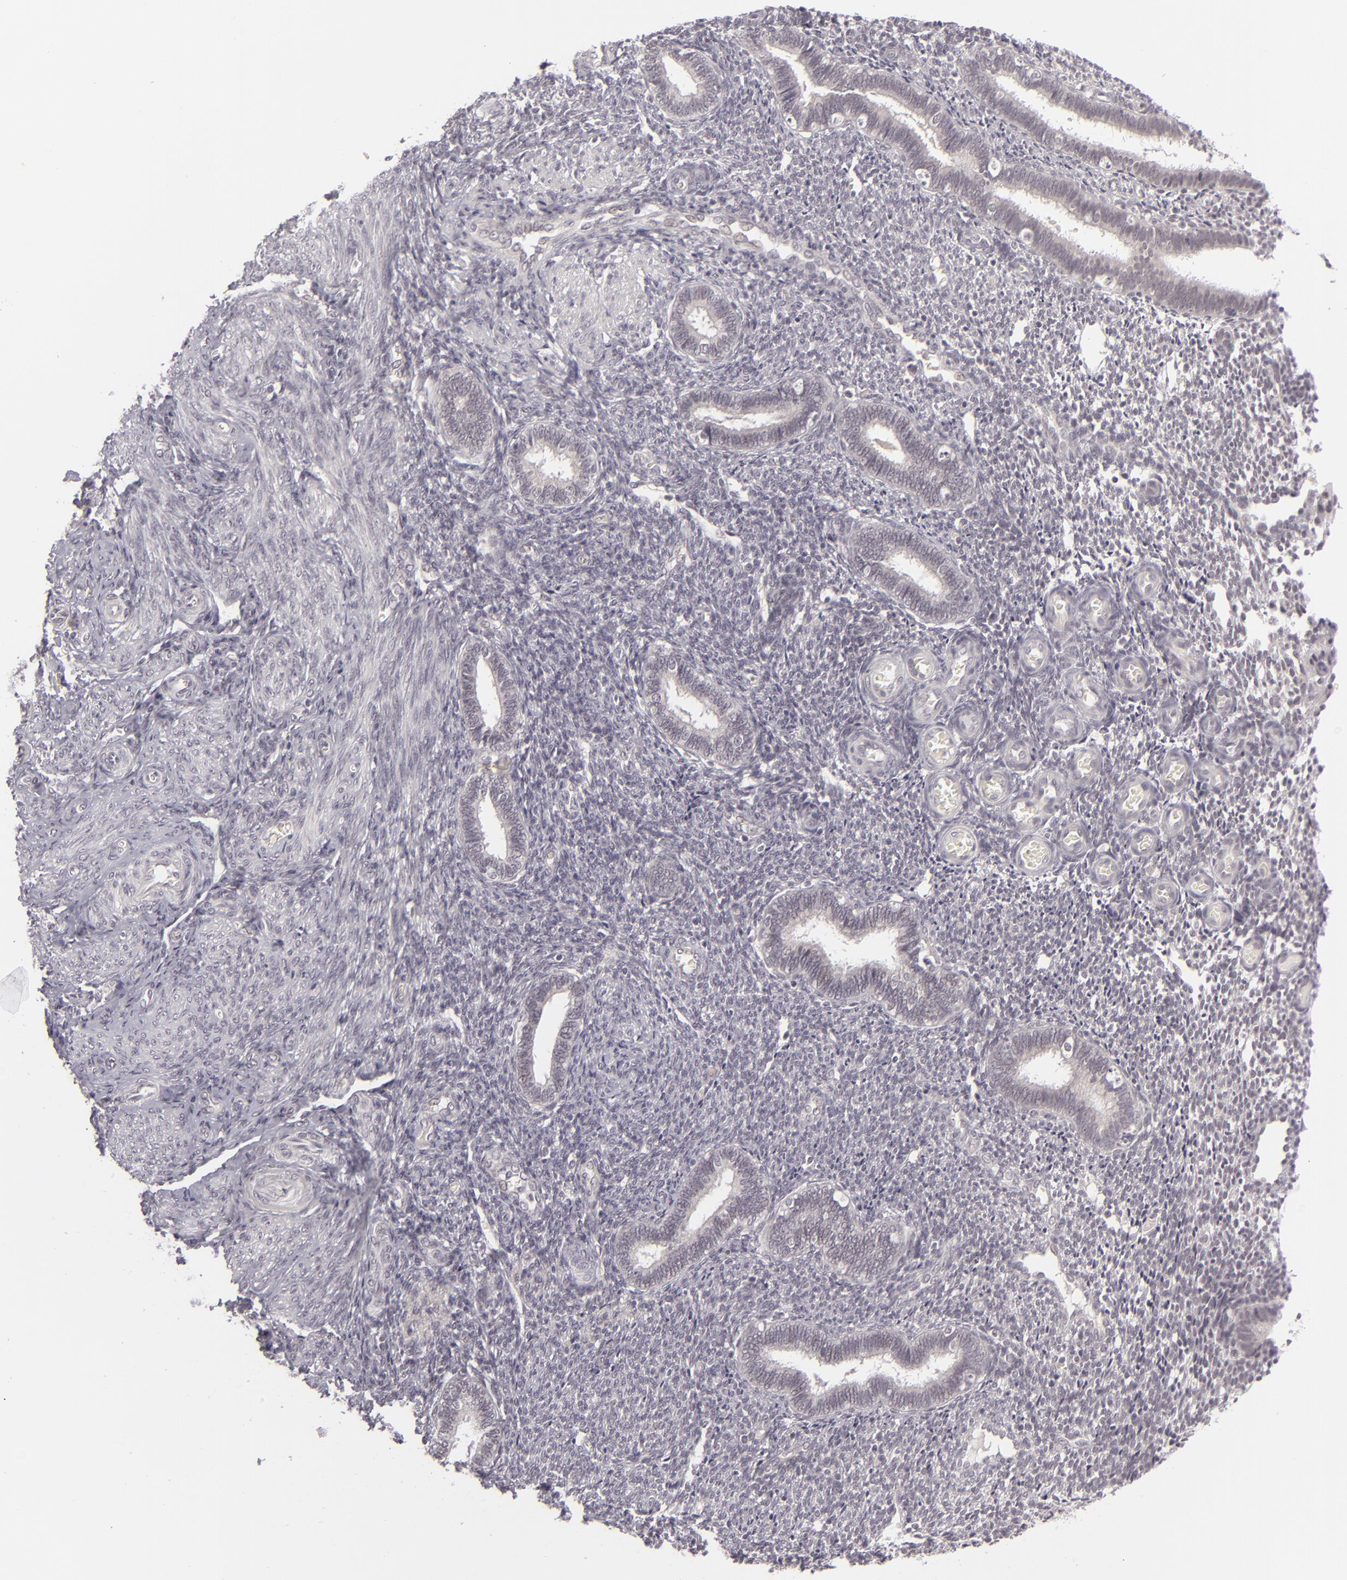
{"staining": {"intensity": "negative", "quantity": "none", "location": "none"}, "tissue": "endometrium", "cell_type": "Cells in endometrial stroma", "image_type": "normal", "snomed": [{"axis": "morphology", "description": "Normal tissue, NOS"}, {"axis": "topography", "description": "Endometrium"}], "caption": "Immunohistochemistry (IHC) micrograph of normal human endometrium stained for a protein (brown), which reveals no expression in cells in endometrial stroma.", "gene": "DLG3", "patient": {"sex": "female", "age": 27}}